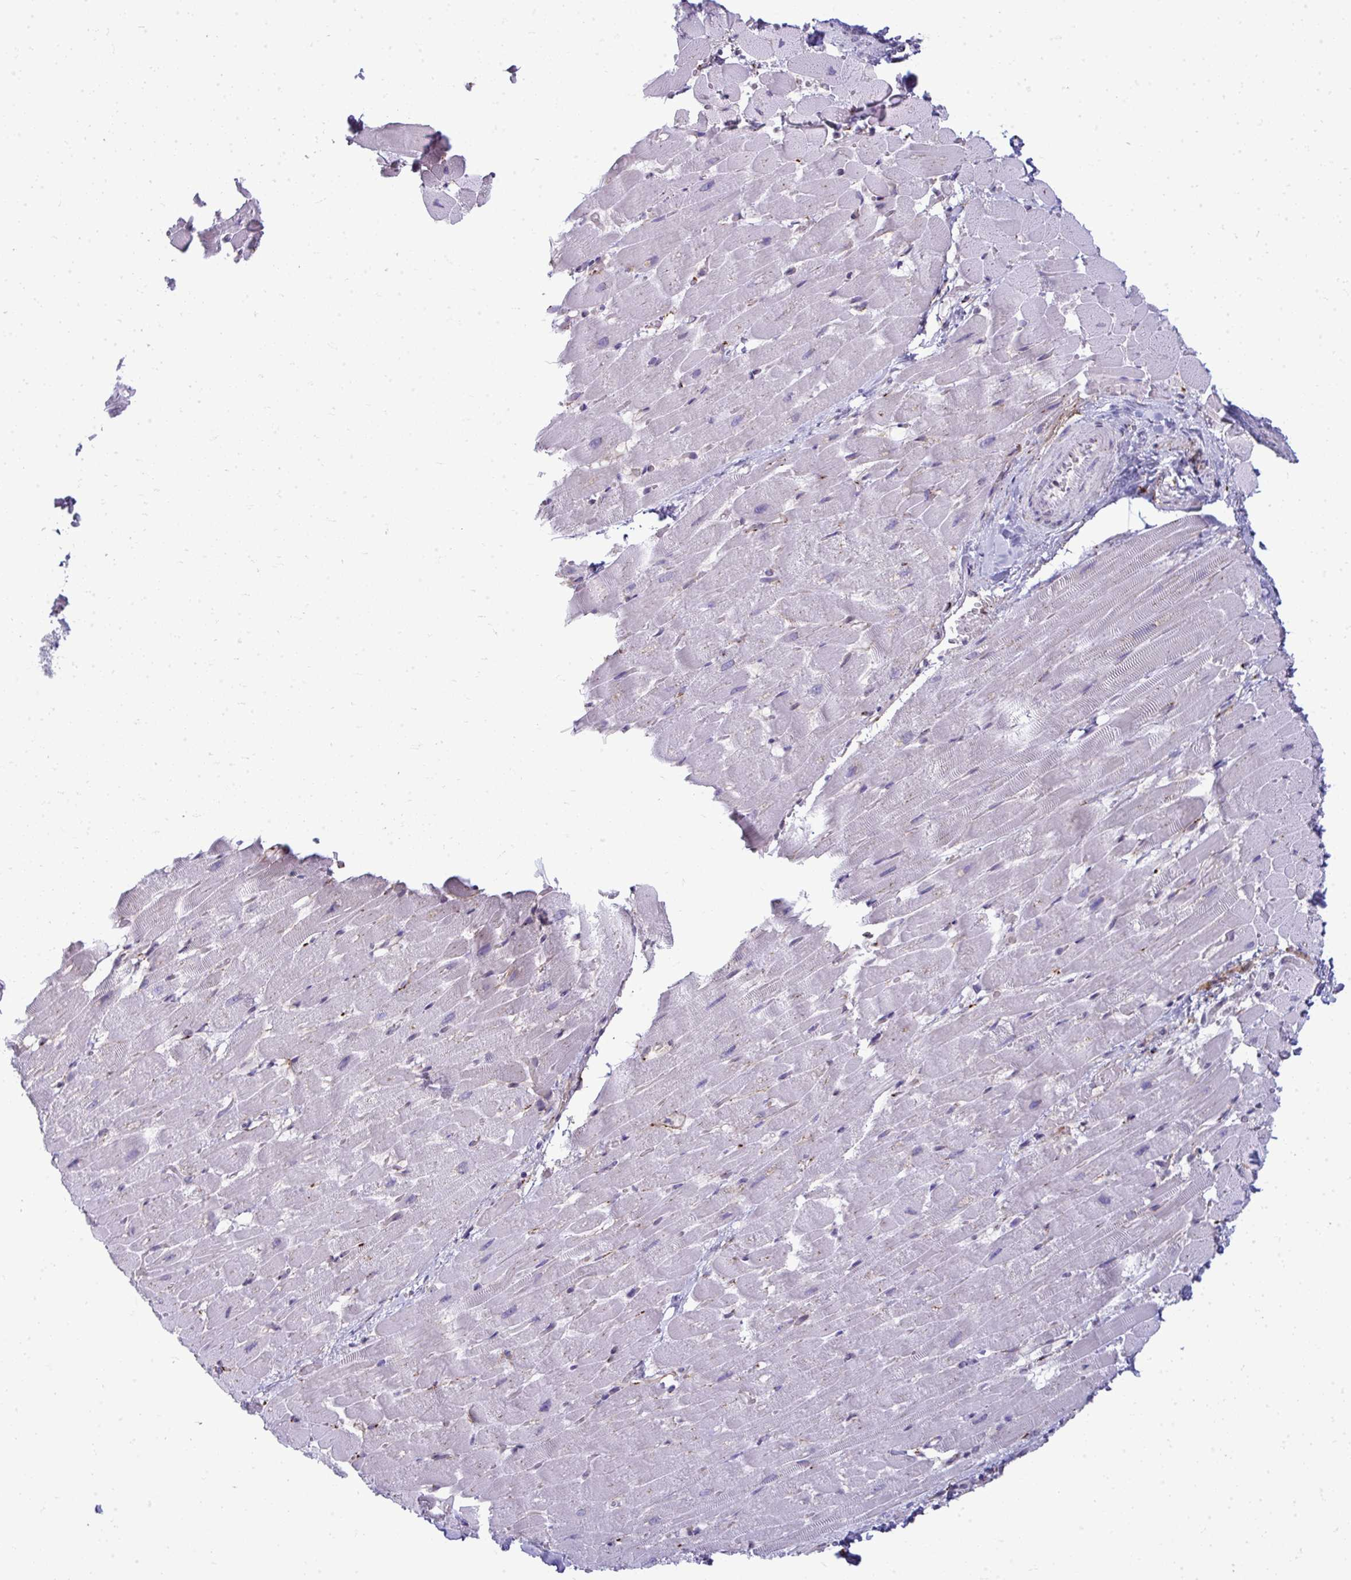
{"staining": {"intensity": "weak", "quantity": "<25%", "location": "cytoplasmic/membranous"}, "tissue": "heart muscle", "cell_type": "Cardiomyocytes", "image_type": "normal", "snomed": [{"axis": "morphology", "description": "Normal tissue, NOS"}, {"axis": "topography", "description": "Heart"}], "caption": "Normal heart muscle was stained to show a protein in brown. There is no significant staining in cardiomyocytes. (DAB (3,3'-diaminobenzidine) immunohistochemistry (IHC) with hematoxylin counter stain).", "gene": "DTX4", "patient": {"sex": "male", "age": 37}}